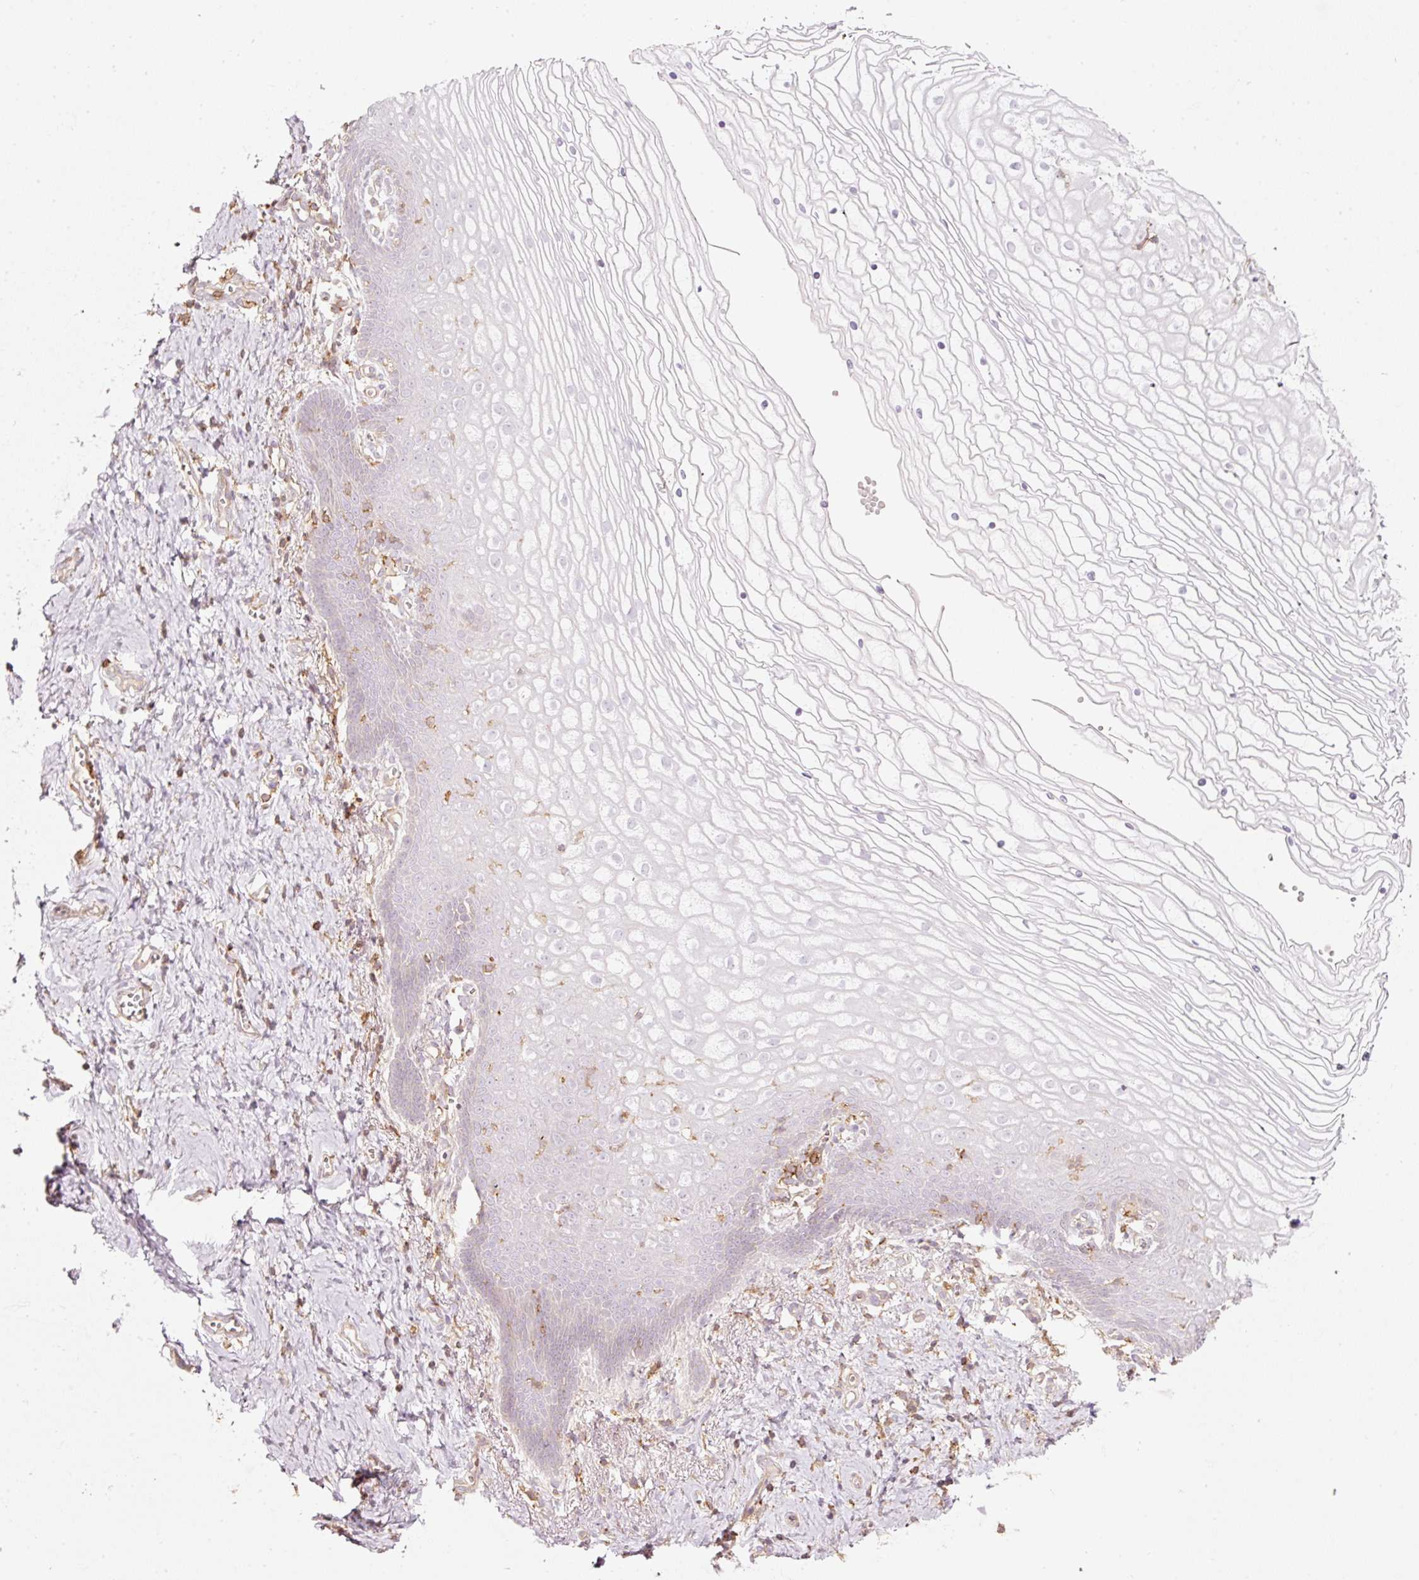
{"staining": {"intensity": "negative", "quantity": "none", "location": "none"}, "tissue": "vagina", "cell_type": "Squamous epithelial cells", "image_type": "normal", "snomed": [{"axis": "morphology", "description": "Normal tissue, NOS"}, {"axis": "topography", "description": "Vagina"}], "caption": "An image of vagina stained for a protein displays no brown staining in squamous epithelial cells. (Brightfield microscopy of DAB IHC at high magnification).", "gene": "SIPA1", "patient": {"sex": "female", "age": 56}}